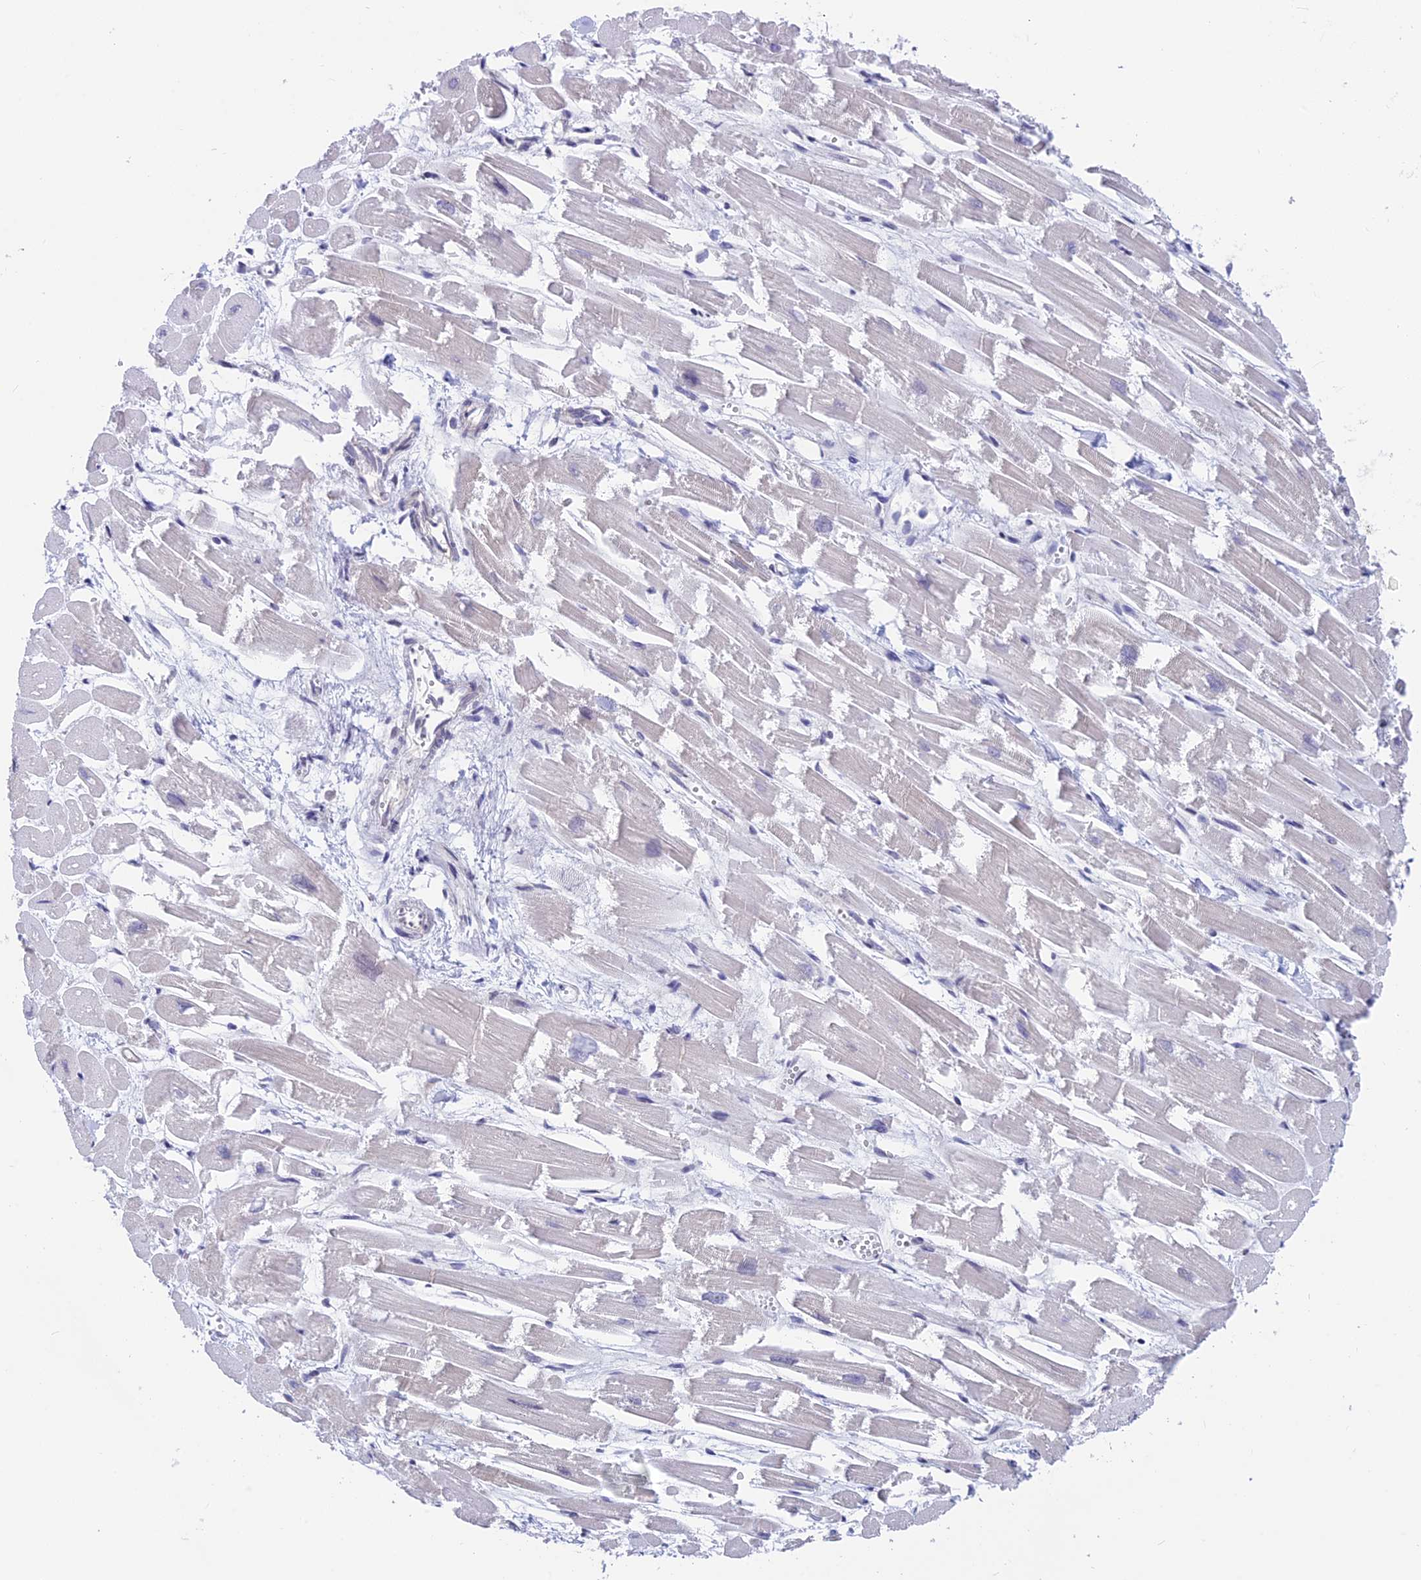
{"staining": {"intensity": "negative", "quantity": "none", "location": "none"}, "tissue": "heart muscle", "cell_type": "Cardiomyocytes", "image_type": "normal", "snomed": [{"axis": "morphology", "description": "Normal tissue, NOS"}, {"axis": "topography", "description": "Heart"}], "caption": "A micrograph of human heart muscle is negative for staining in cardiomyocytes. Nuclei are stained in blue.", "gene": "SRSF5", "patient": {"sex": "male", "age": 54}}